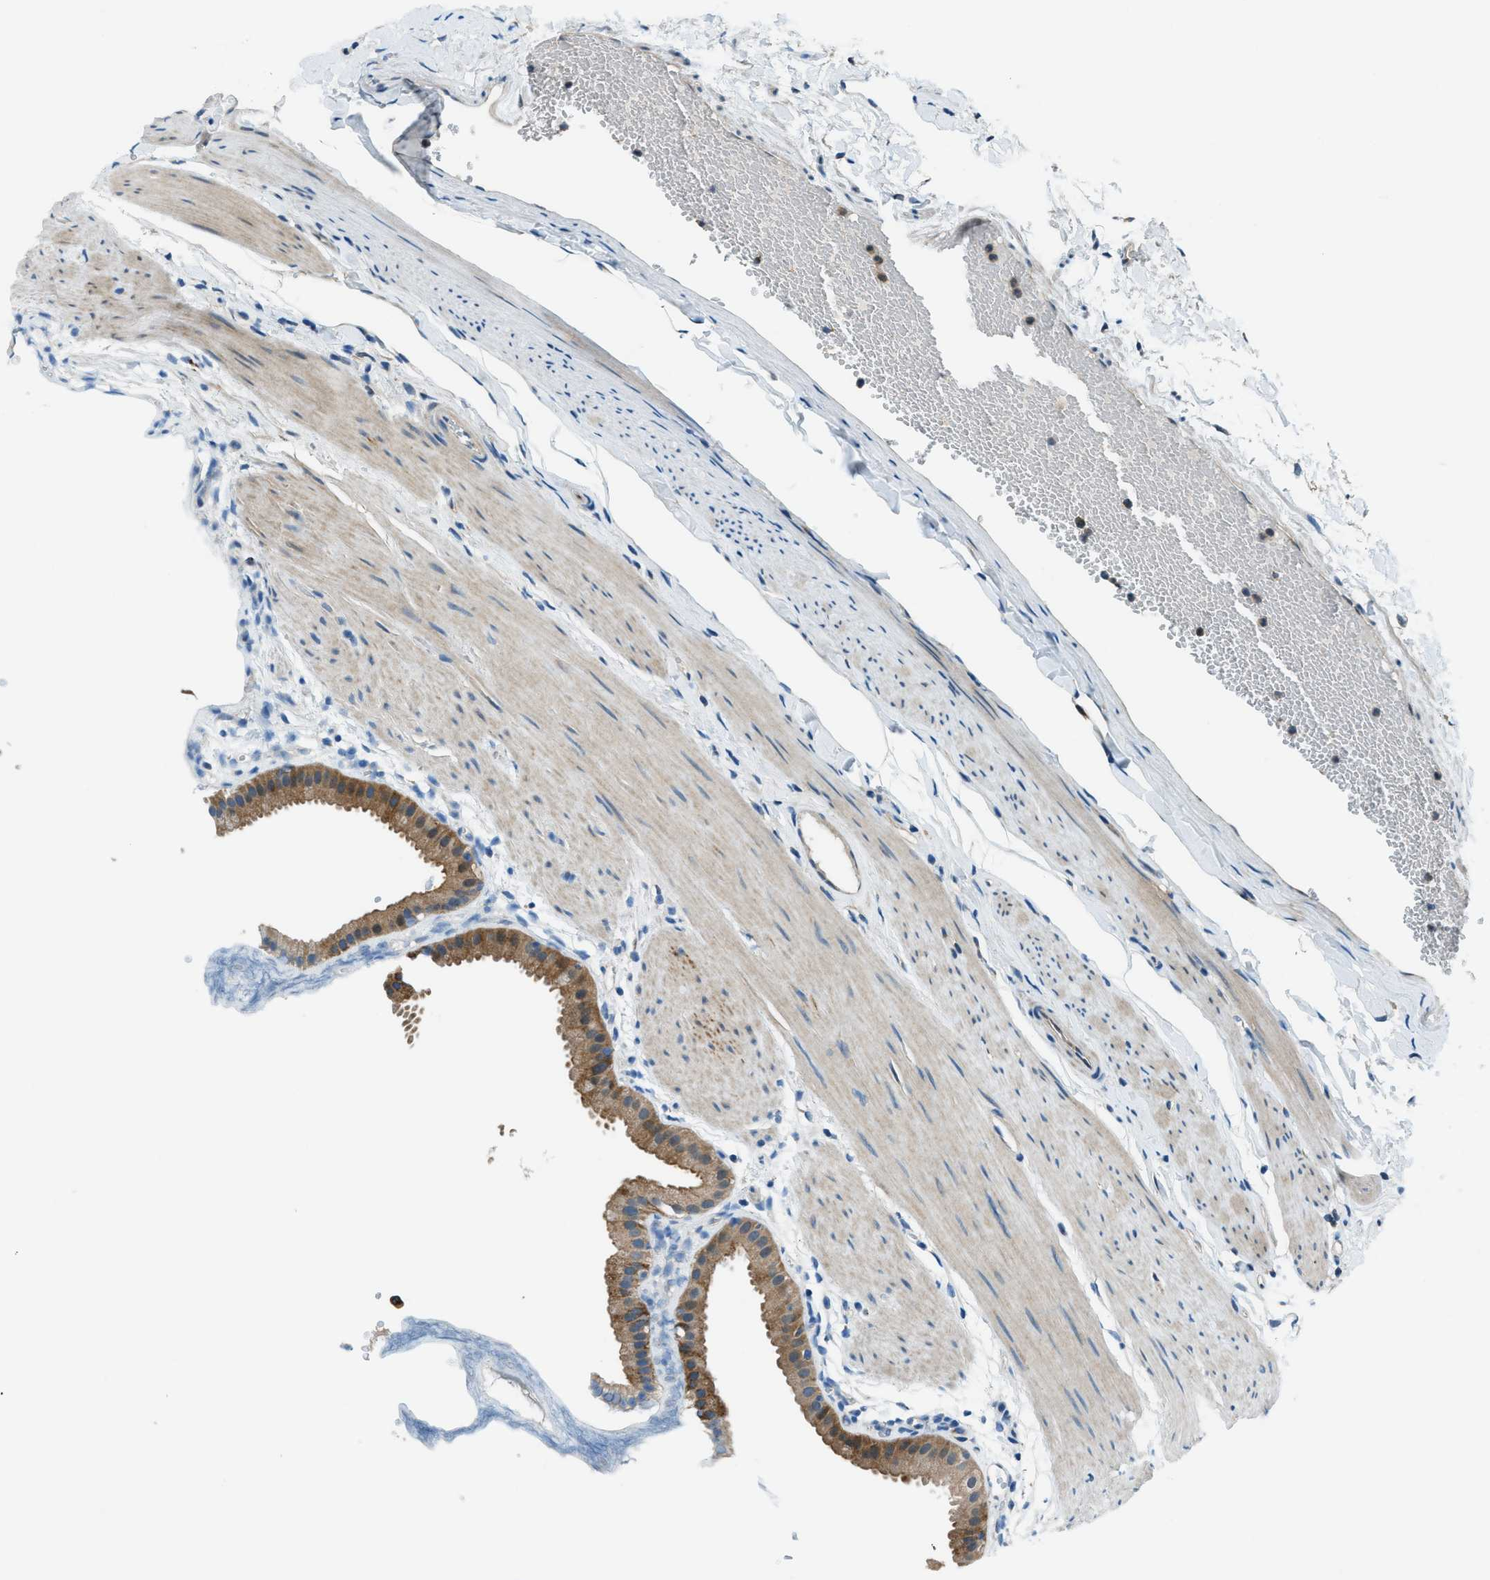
{"staining": {"intensity": "moderate", "quantity": ">75%", "location": "cytoplasmic/membranous,nuclear"}, "tissue": "gallbladder", "cell_type": "Glandular cells", "image_type": "normal", "snomed": [{"axis": "morphology", "description": "Normal tissue, NOS"}, {"axis": "topography", "description": "Gallbladder"}], "caption": "The photomicrograph demonstrates immunohistochemical staining of normal gallbladder. There is moderate cytoplasmic/membranous,nuclear expression is seen in about >75% of glandular cells. Nuclei are stained in blue.", "gene": "HEBP2", "patient": {"sex": "female", "age": 64}}